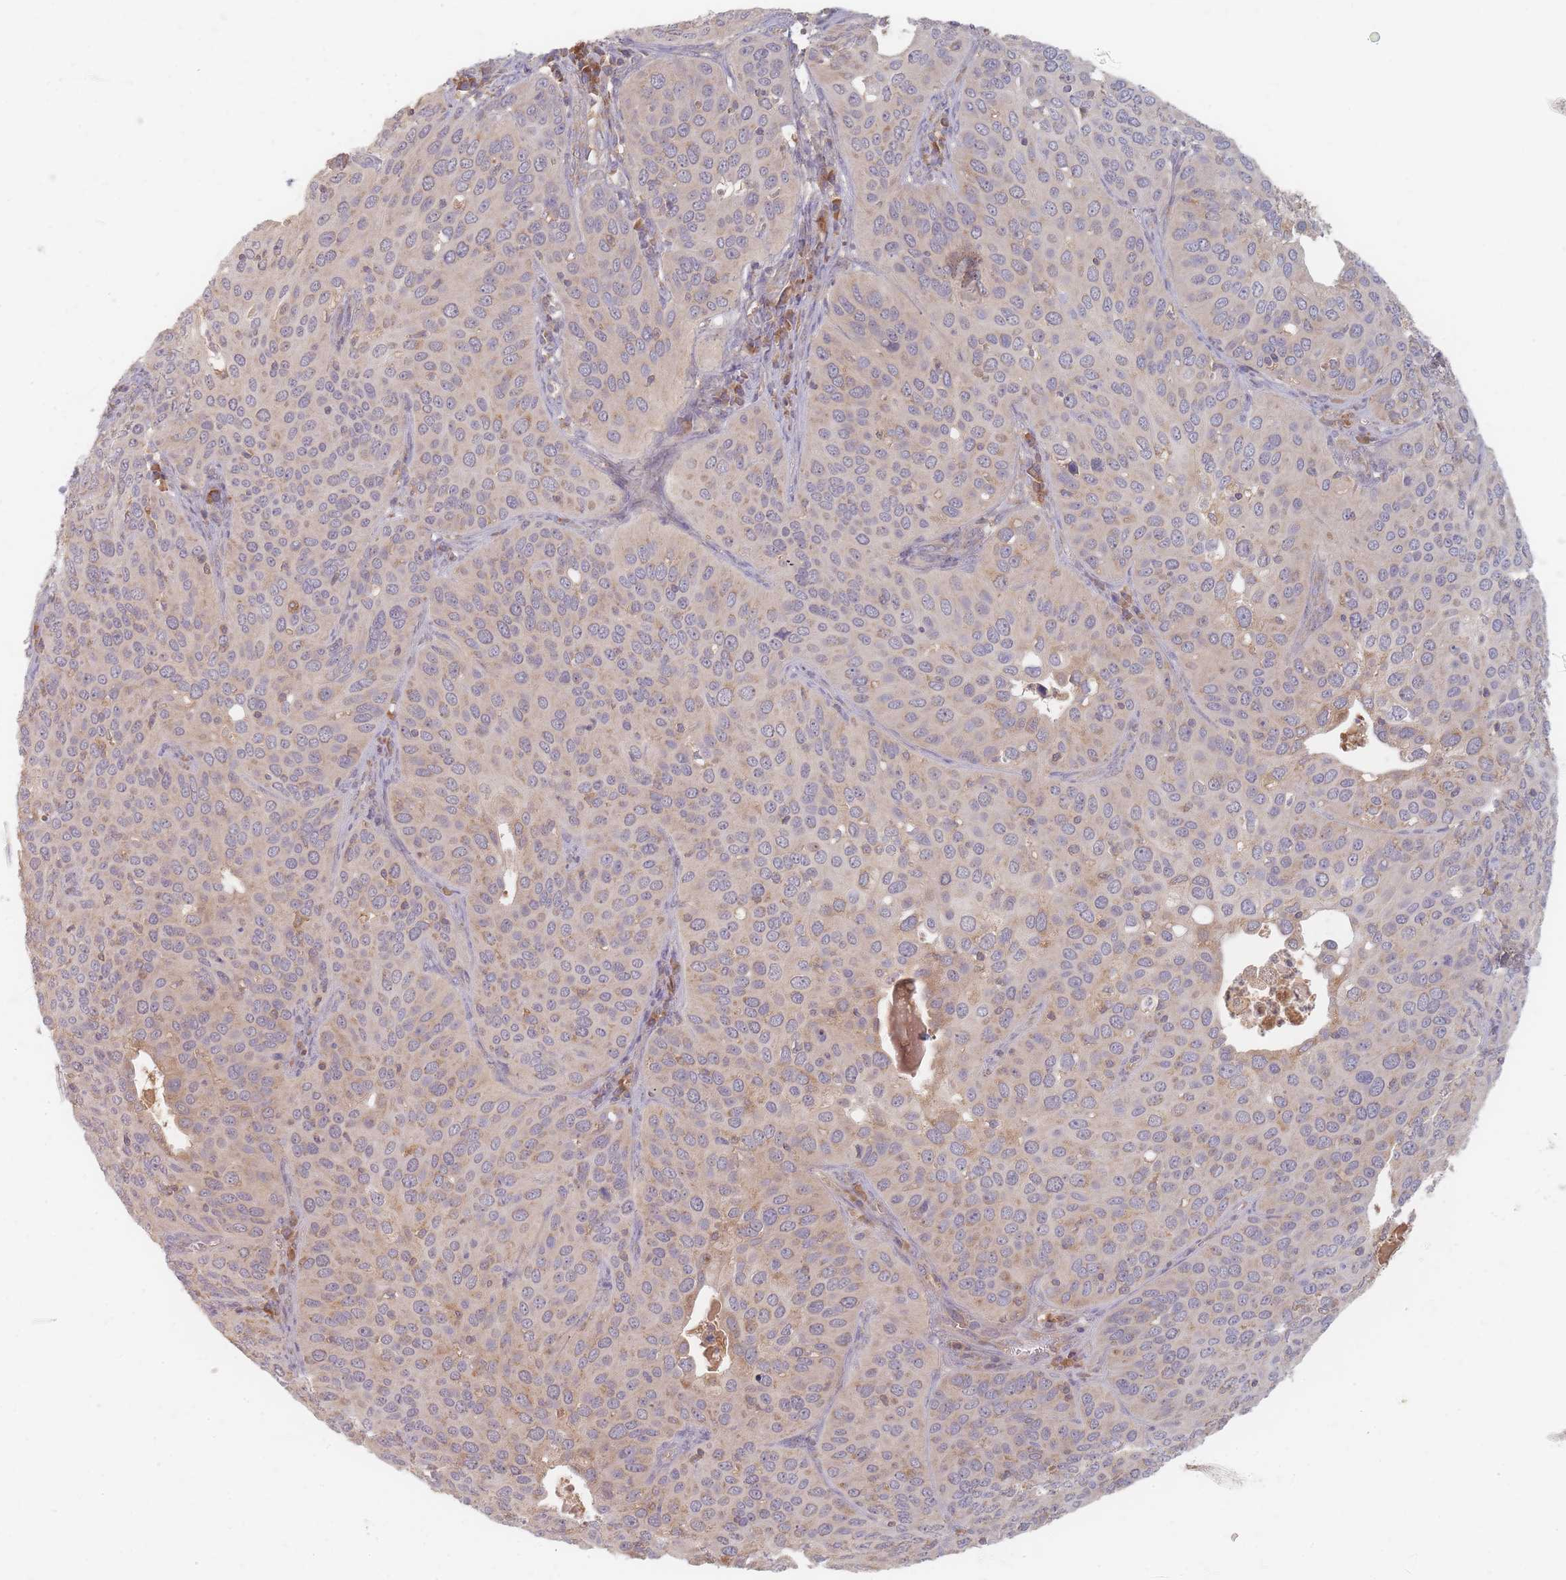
{"staining": {"intensity": "weak", "quantity": "25%-75%", "location": "cytoplasmic/membranous"}, "tissue": "cervical cancer", "cell_type": "Tumor cells", "image_type": "cancer", "snomed": [{"axis": "morphology", "description": "Squamous cell carcinoma, NOS"}, {"axis": "topography", "description": "Cervix"}], "caption": "Protein analysis of cervical squamous cell carcinoma tissue reveals weak cytoplasmic/membranous expression in approximately 25%-75% of tumor cells.", "gene": "SLC35F3", "patient": {"sex": "female", "age": 36}}